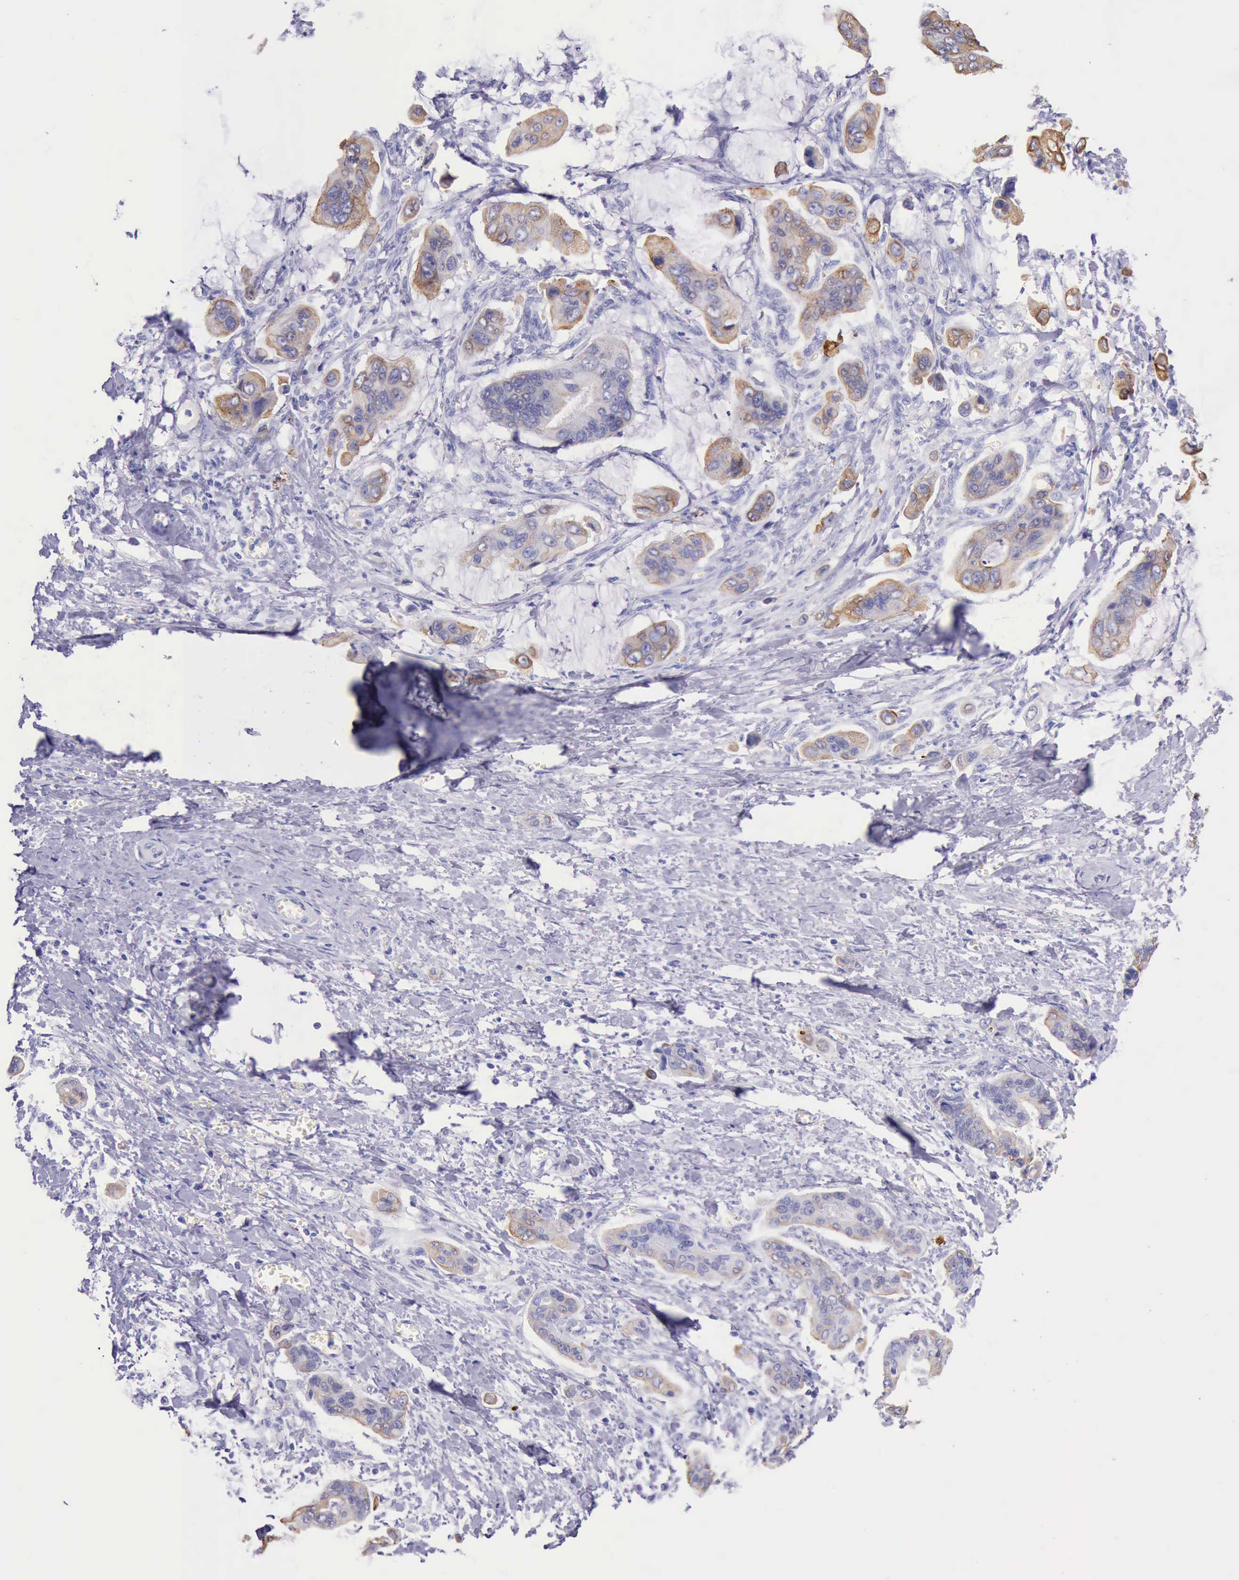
{"staining": {"intensity": "moderate", "quantity": "25%-75%", "location": "cytoplasmic/membranous"}, "tissue": "stomach cancer", "cell_type": "Tumor cells", "image_type": "cancer", "snomed": [{"axis": "morphology", "description": "Adenocarcinoma, NOS"}, {"axis": "topography", "description": "Stomach, upper"}], "caption": "Stomach cancer (adenocarcinoma) stained with DAB immunohistochemistry exhibits medium levels of moderate cytoplasmic/membranous staining in about 25%-75% of tumor cells.", "gene": "KRT8", "patient": {"sex": "male", "age": 80}}